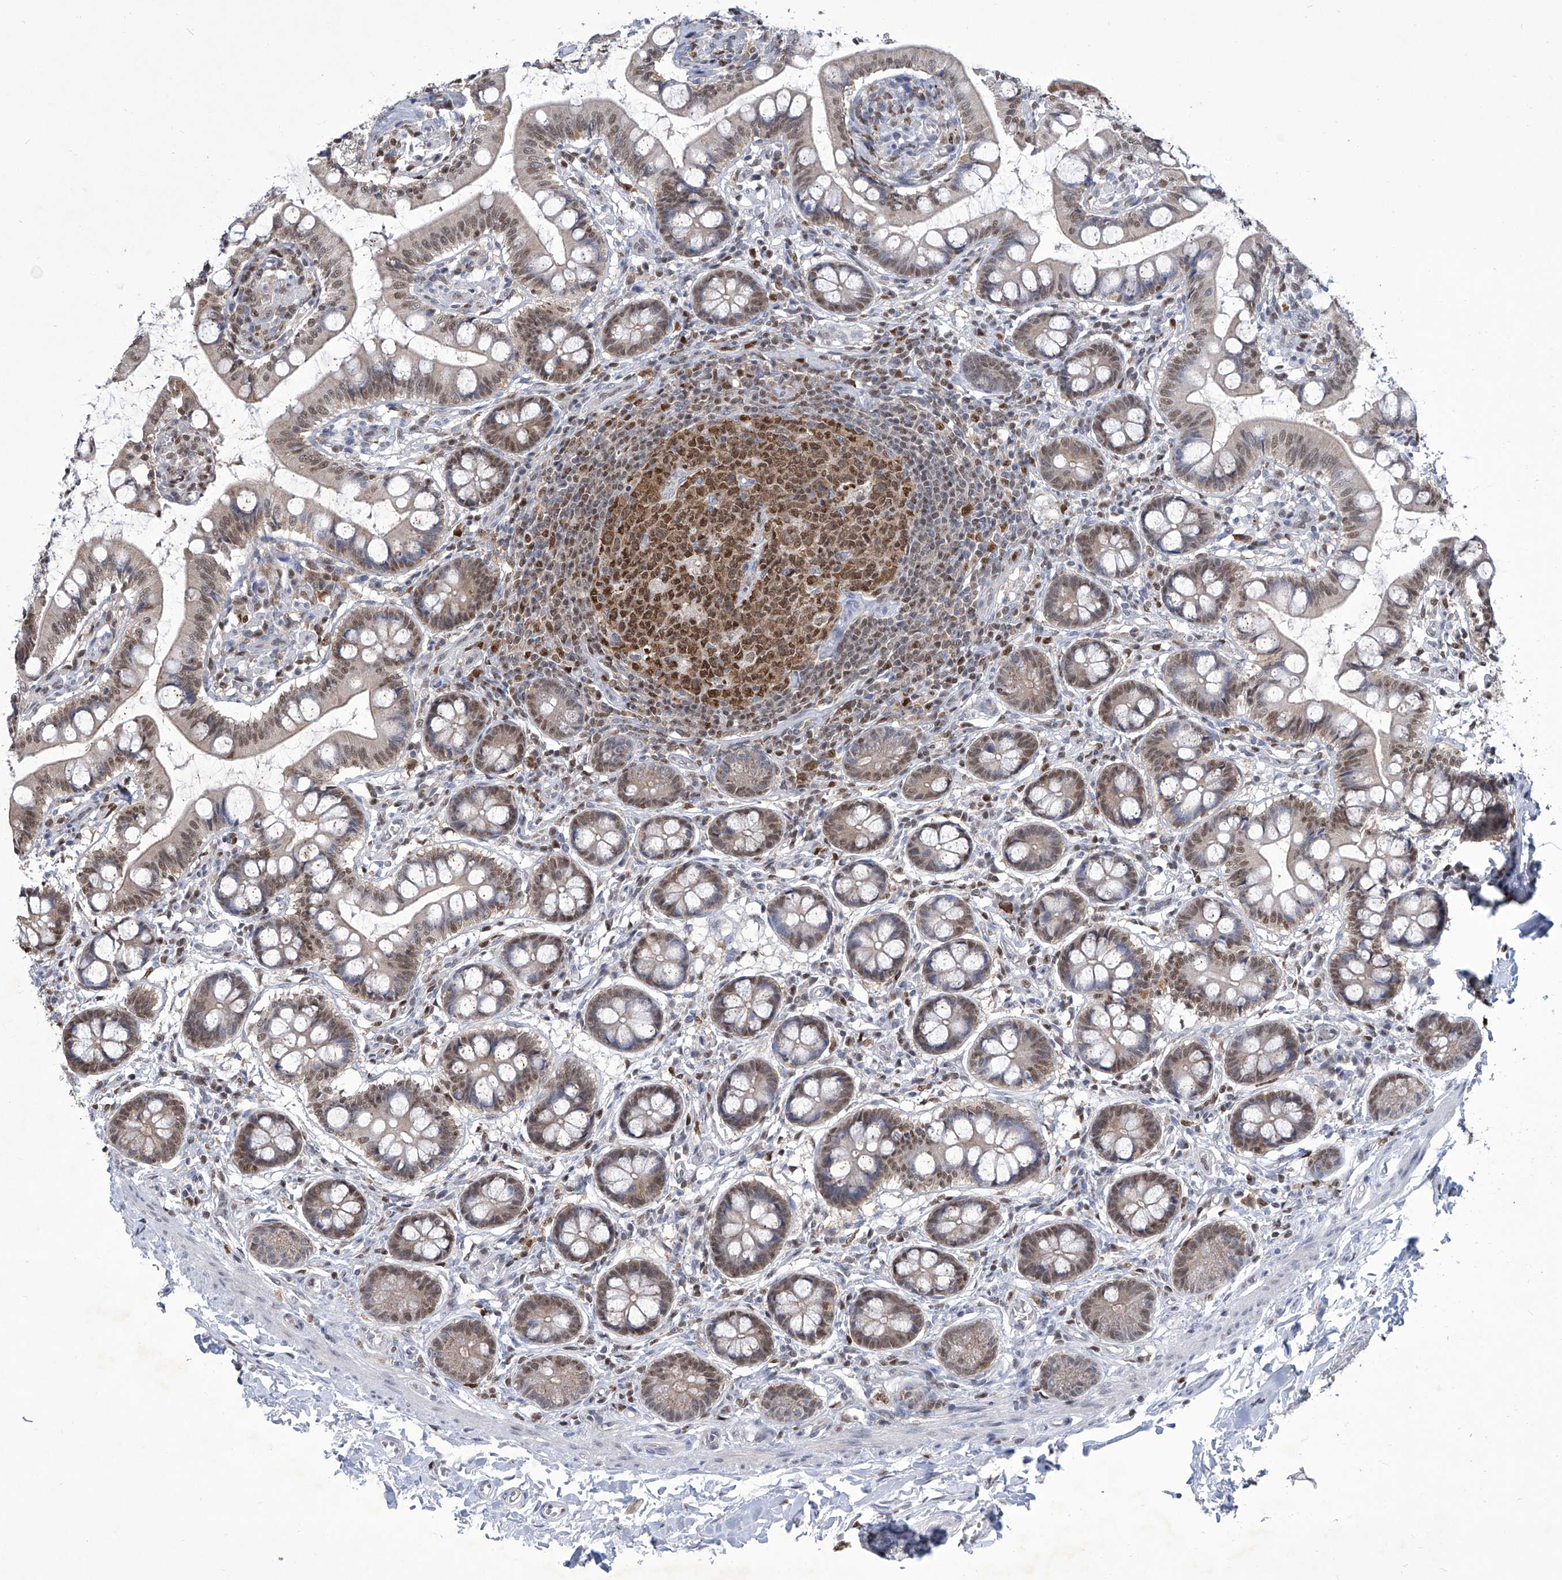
{"staining": {"intensity": "moderate", "quantity": ">75%", "location": "cytoplasmic/membranous,nuclear"}, "tissue": "small intestine", "cell_type": "Glandular cells", "image_type": "normal", "snomed": [{"axis": "morphology", "description": "Normal tissue, NOS"}, {"axis": "topography", "description": "Small intestine"}], "caption": "Immunohistochemistry of normal small intestine demonstrates medium levels of moderate cytoplasmic/membranous,nuclear staining in approximately >75% of glandular cells.", "gene": "SREBF2", "patient": {"sex": "male", "age": 52}}